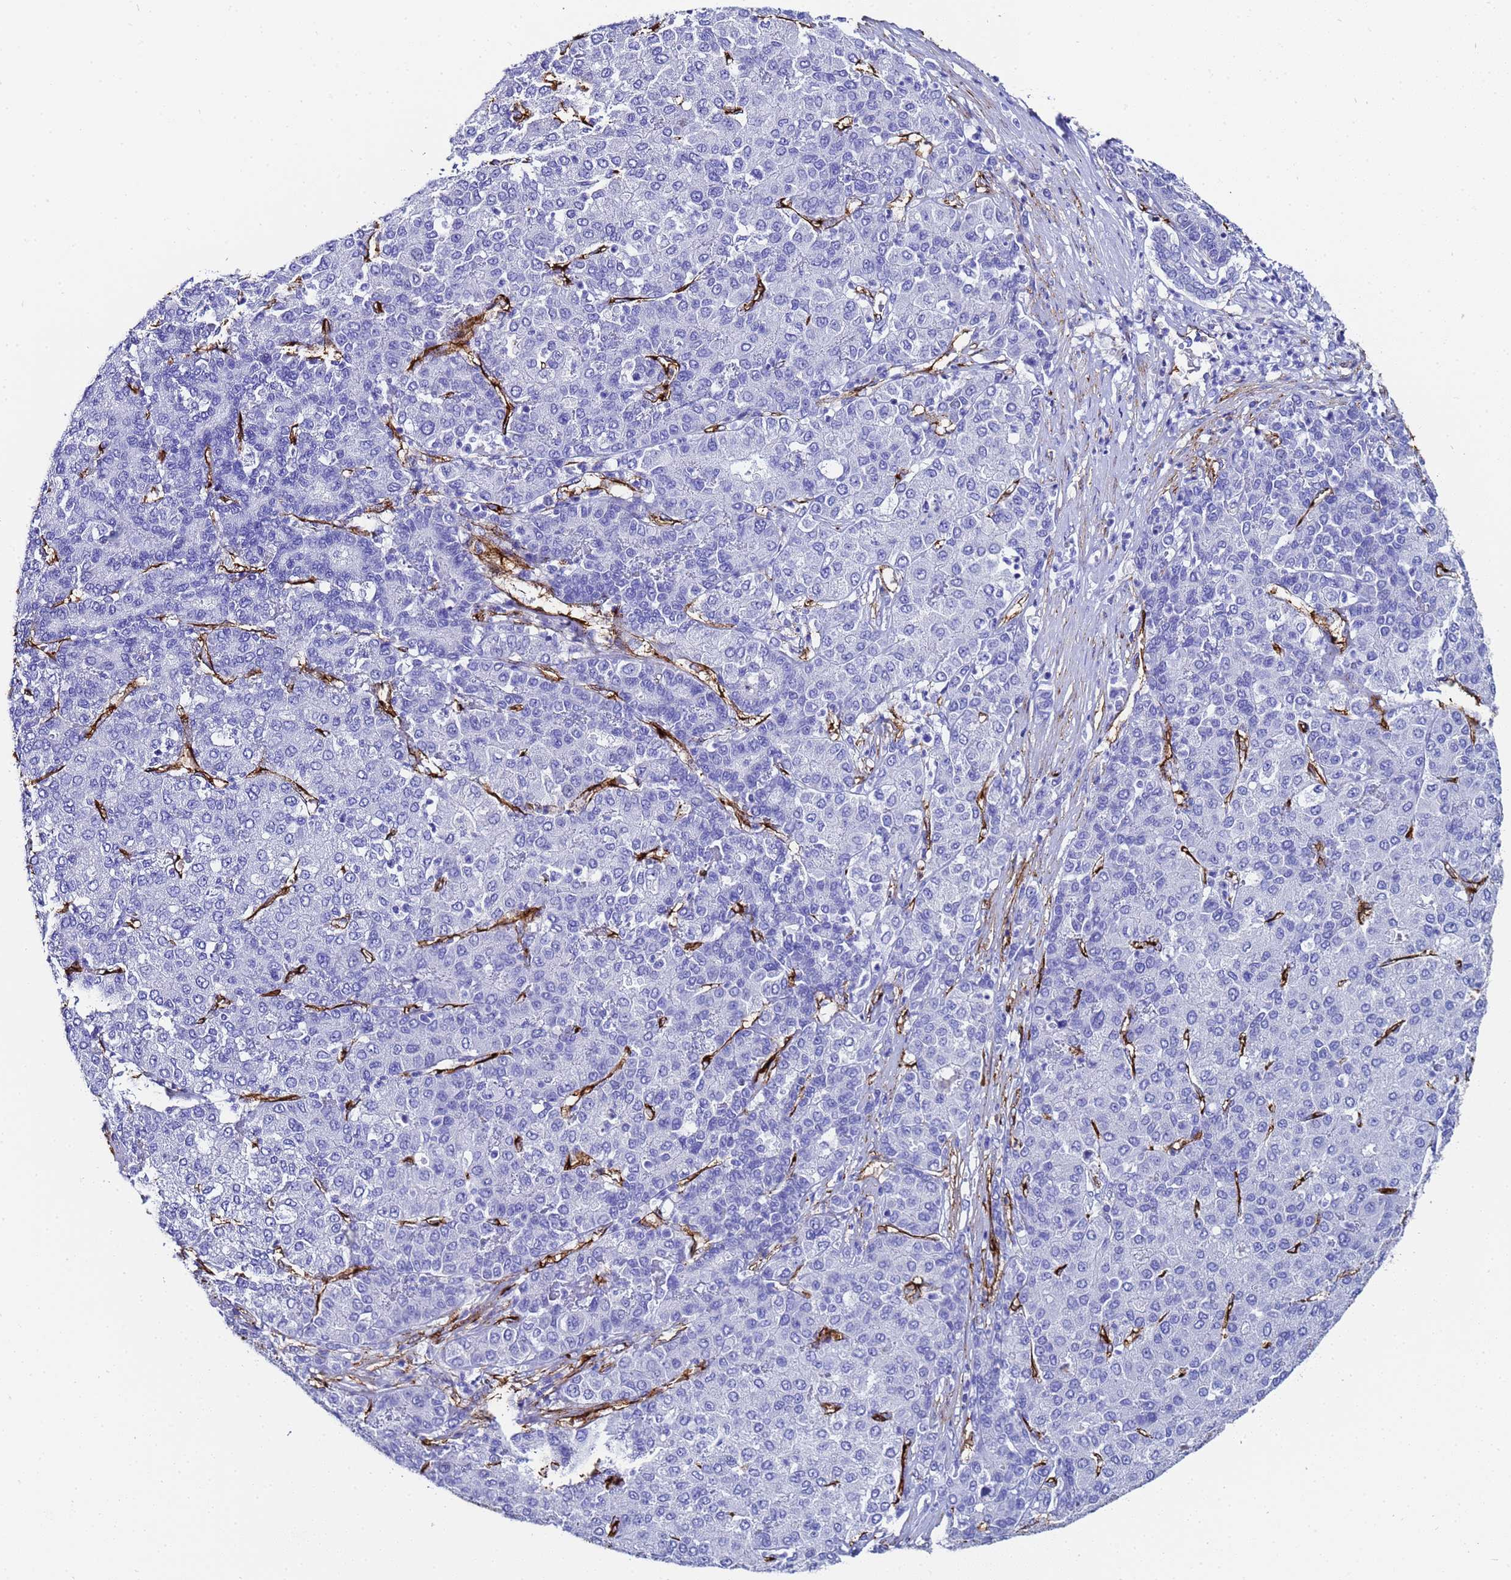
{"staining": {"intensity": "negative", "quantity": "none", "location": "none"}, "tissue": "liver cancer", "cell_type": "Tumor cells", "image_type": "cancer", "snomed": [{"axis": "morphology", "description": "Carcinoma, Hepatocellular, NOS"}, {"axis": "topography", "description": "Liver"}], "caption": "Human liver cancer stained for a protein using immunohistochemistry shows no expression in tumor cells.", "gene": "ADIPOQ", "patient": {"sex": "male", "age": 65}}